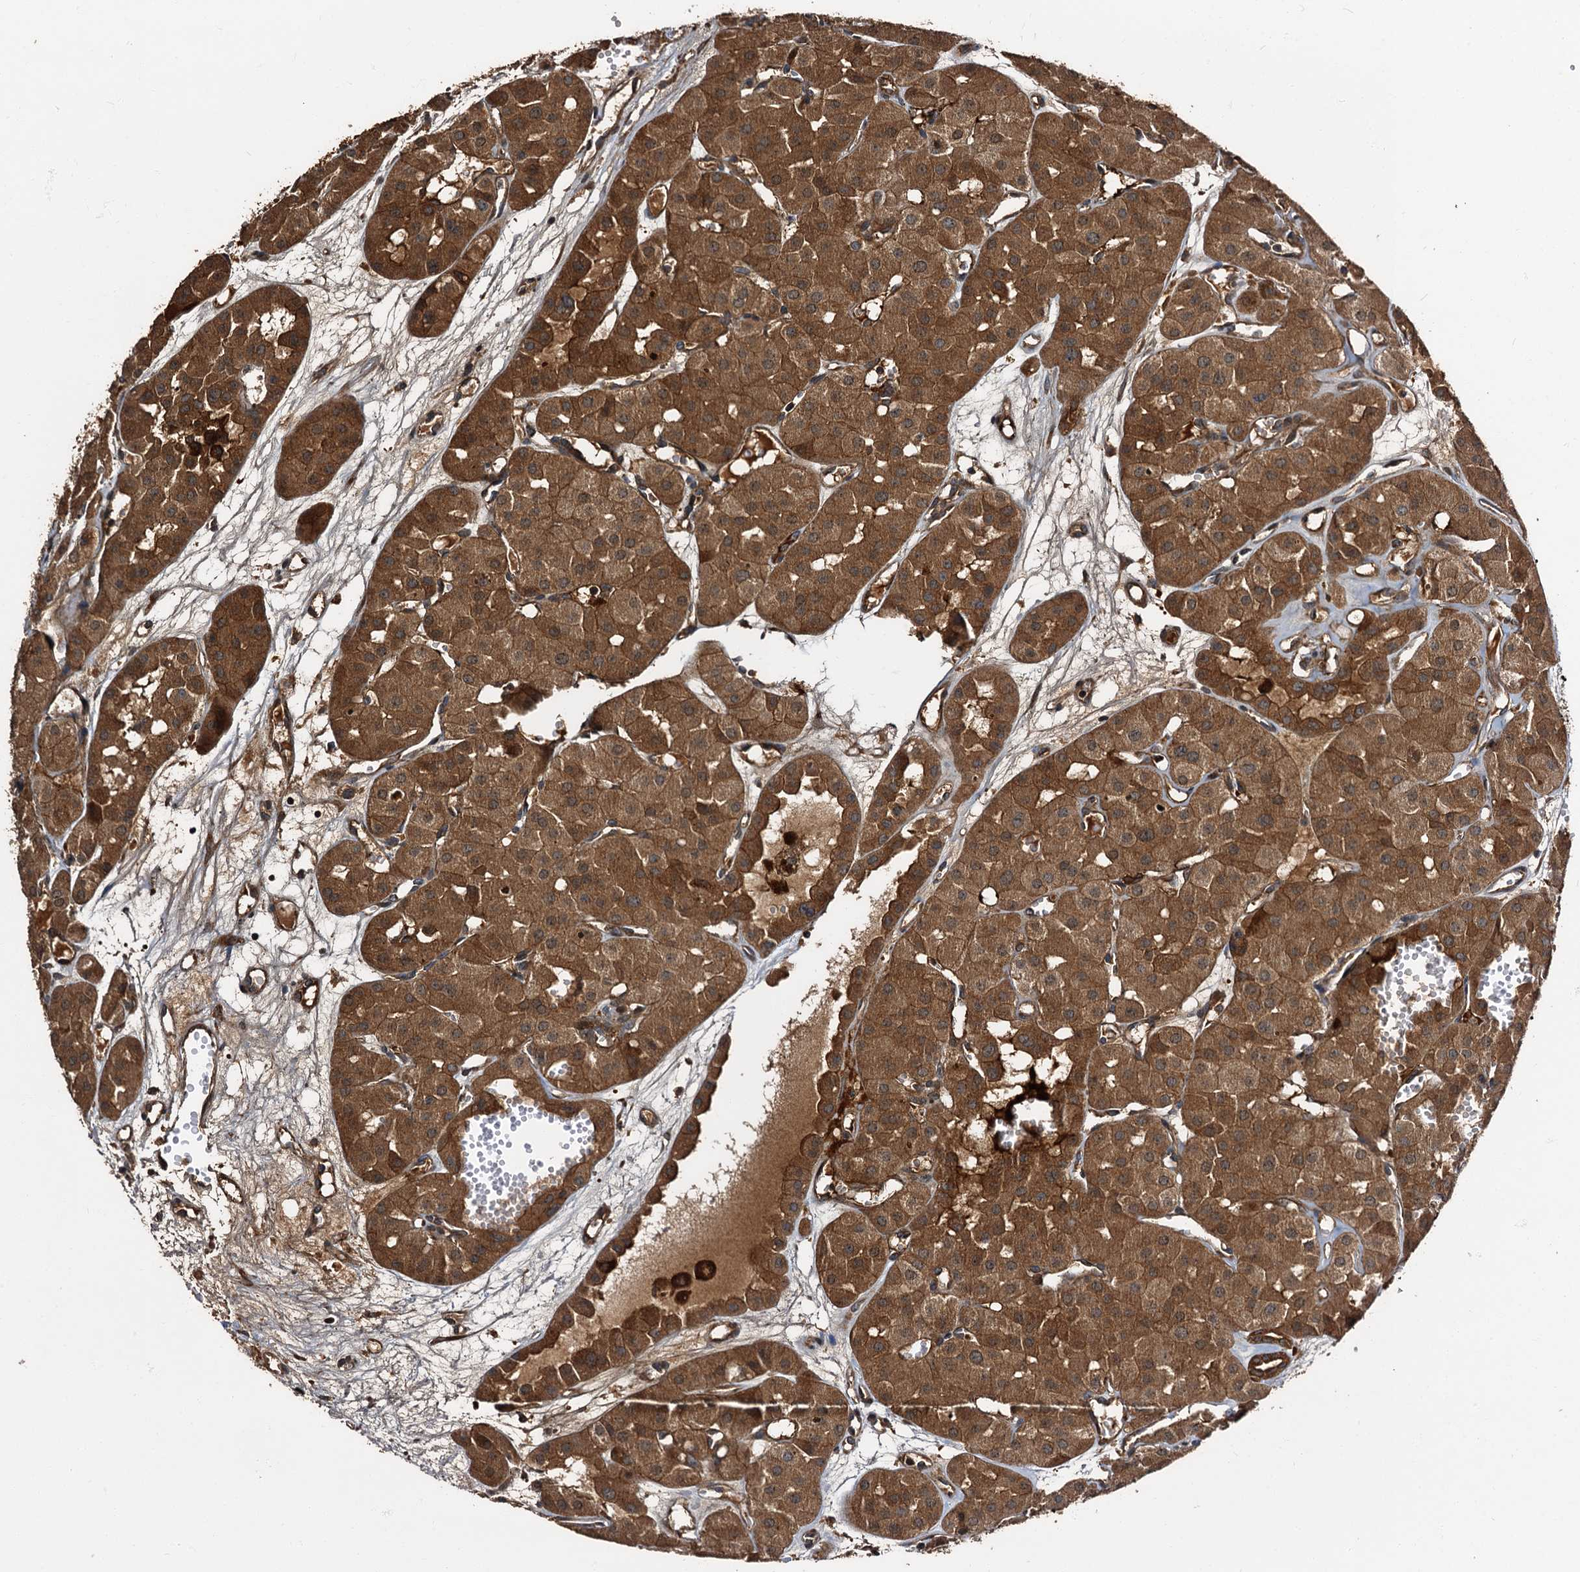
{"staining": {"intensity": "strong", "quantity": ">75%", "location": "cytoplasmic/membranous"}, "tissue": "renal cancer", "cell_type": "Tumor cells", "image_type": "cancer", "snomed": [{"axis": "morphology", "description": "Carcinoma, NOS"}, {"axis": "topography", "description": "Kidney"}], "caption": "Immunohistochemistry (DAB) staining of renal cancer (carcinoma) exhibits strong cytoplasmic/membranous protein staining in about >75% of tumor cells.", "gene": "PEX5", "patient": {"sex": "female", "age": 75}}